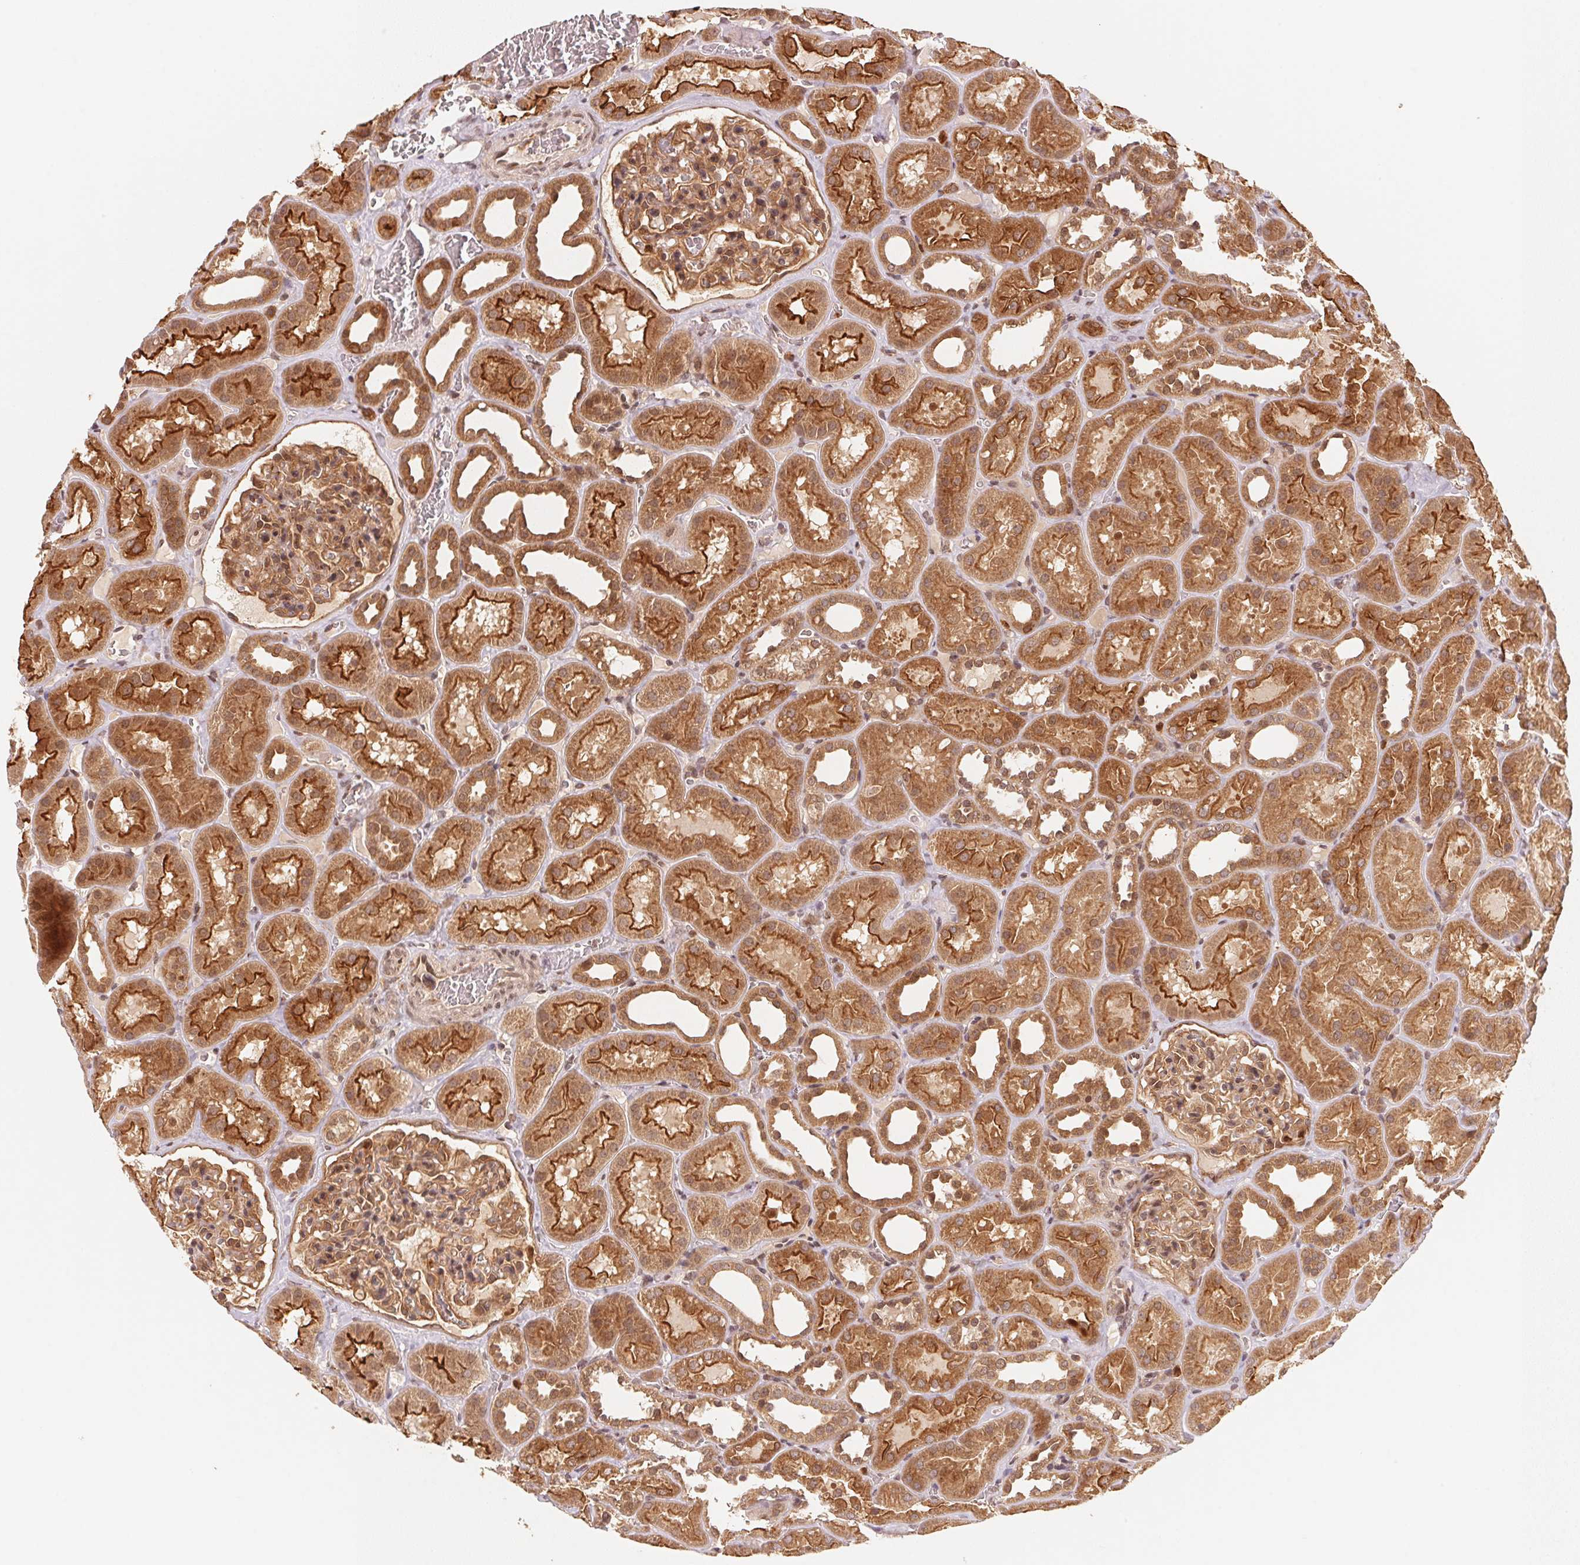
{"staining": {"intensity": "moderate", "quantity": "25%-75%", "location": "cytoplasmic/membranous,nuclear"}, "tissue": "kidney", "cell_type": "Cells in glomeruli", "image_type": "normal", "snomed": [{"axis": "morphology", "description": "Normal tissue, NOS"}, {"axis": "topography", "description": "Kidney"}], "caption": "Immunohistochemistry (DAB) staining of unremarkable human kidney exhibits moderate cytoplasmic/membranous,nuclear protein positivity in approximately 25%-75% of cells in glomeruli.", "gene": "CCDC102B", "patient": {"sex": "female", "age": 41}}